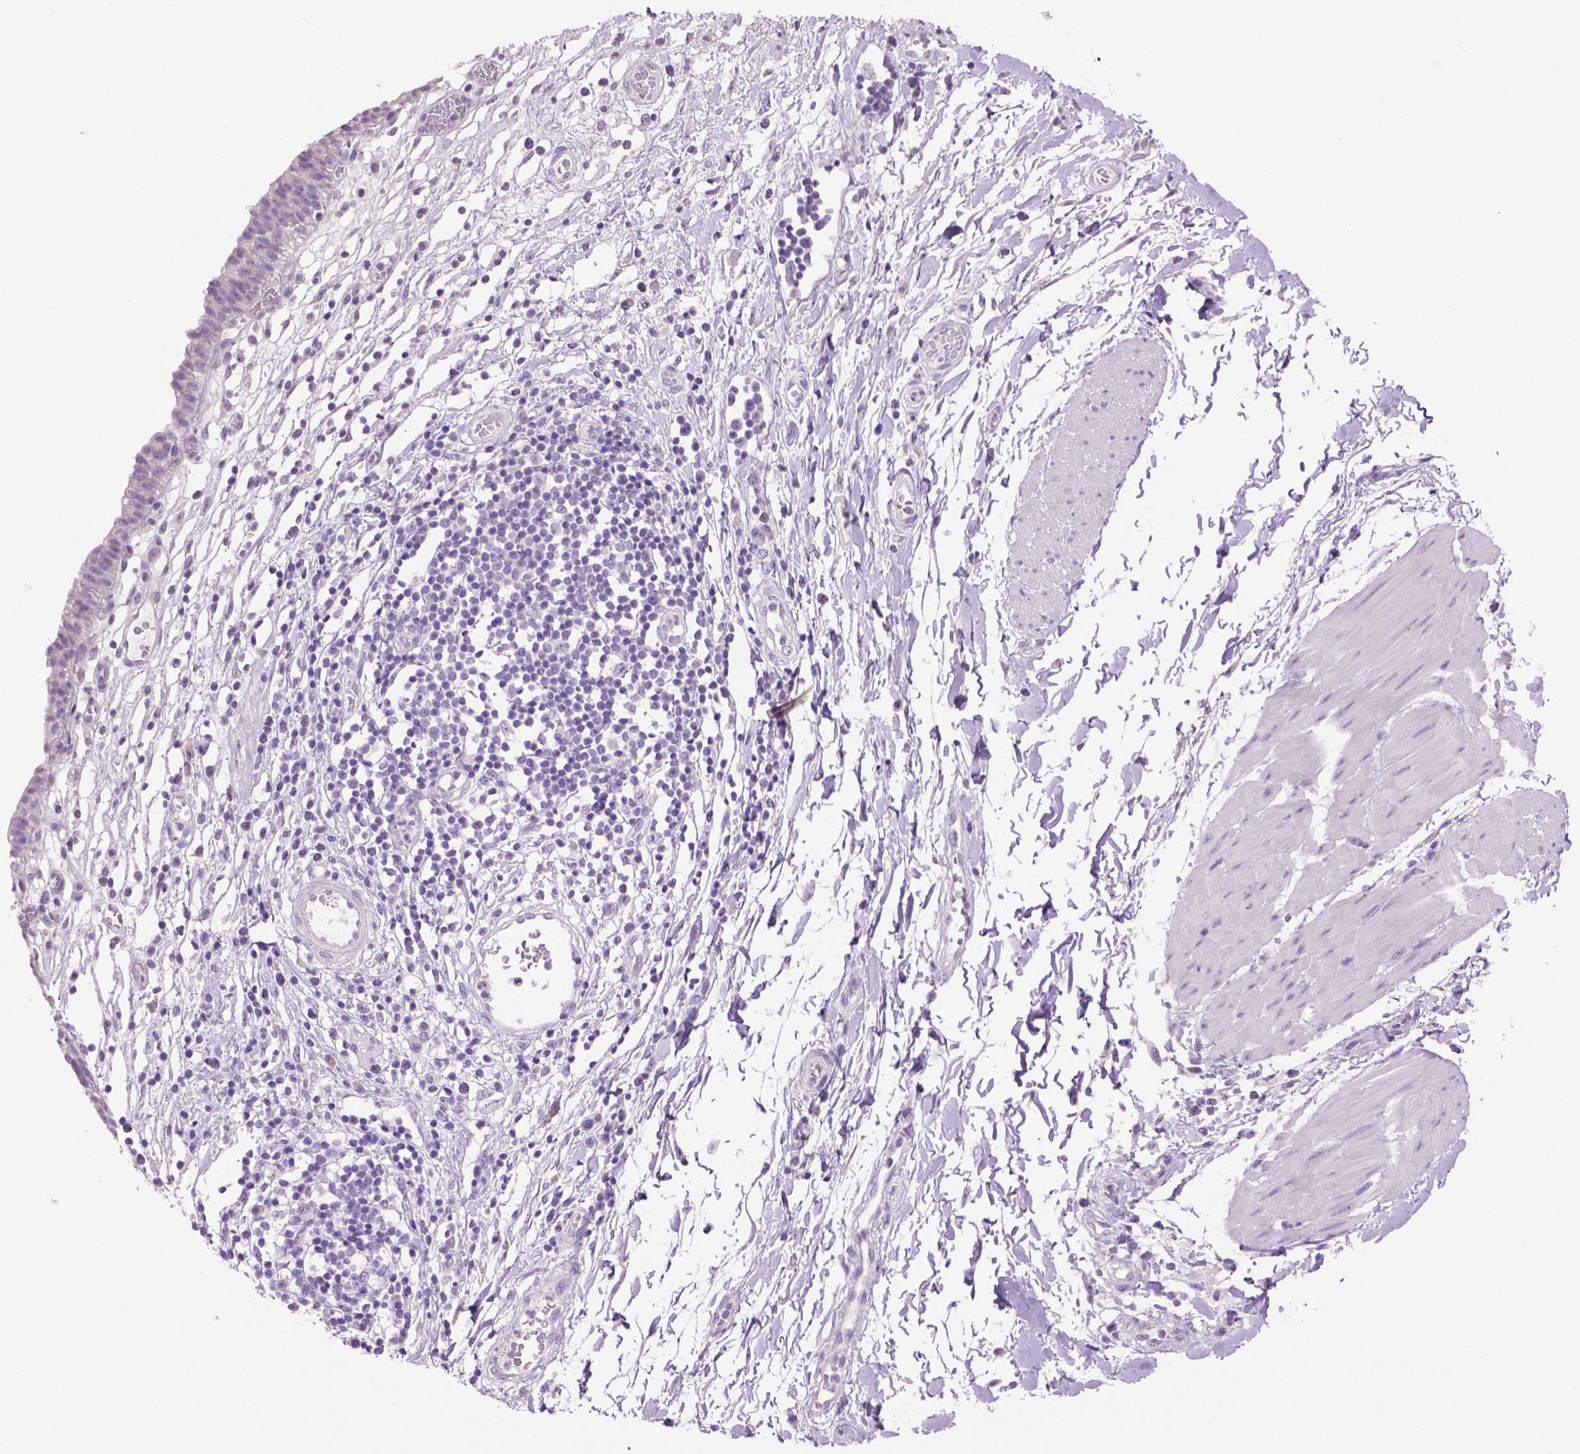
{"staining": {"intensity": "negative", "quantity": "none", "location": "none"}, "tissue": "urinary bladder", "cell_type": "Urothelial cells", "image_type": "normal", "snomed": [{"axis": "morphology", "description": "Normal tissue, NOS"}, {"axis": "topography", "description": "Urinary bladder"}], "caption": "Urinary bladder stained for a protein using immunohistochemistry exhibits no expression urothelial cells.", "gene": "CRYBA4", "patient": {"sex": "male", "age": 64}}